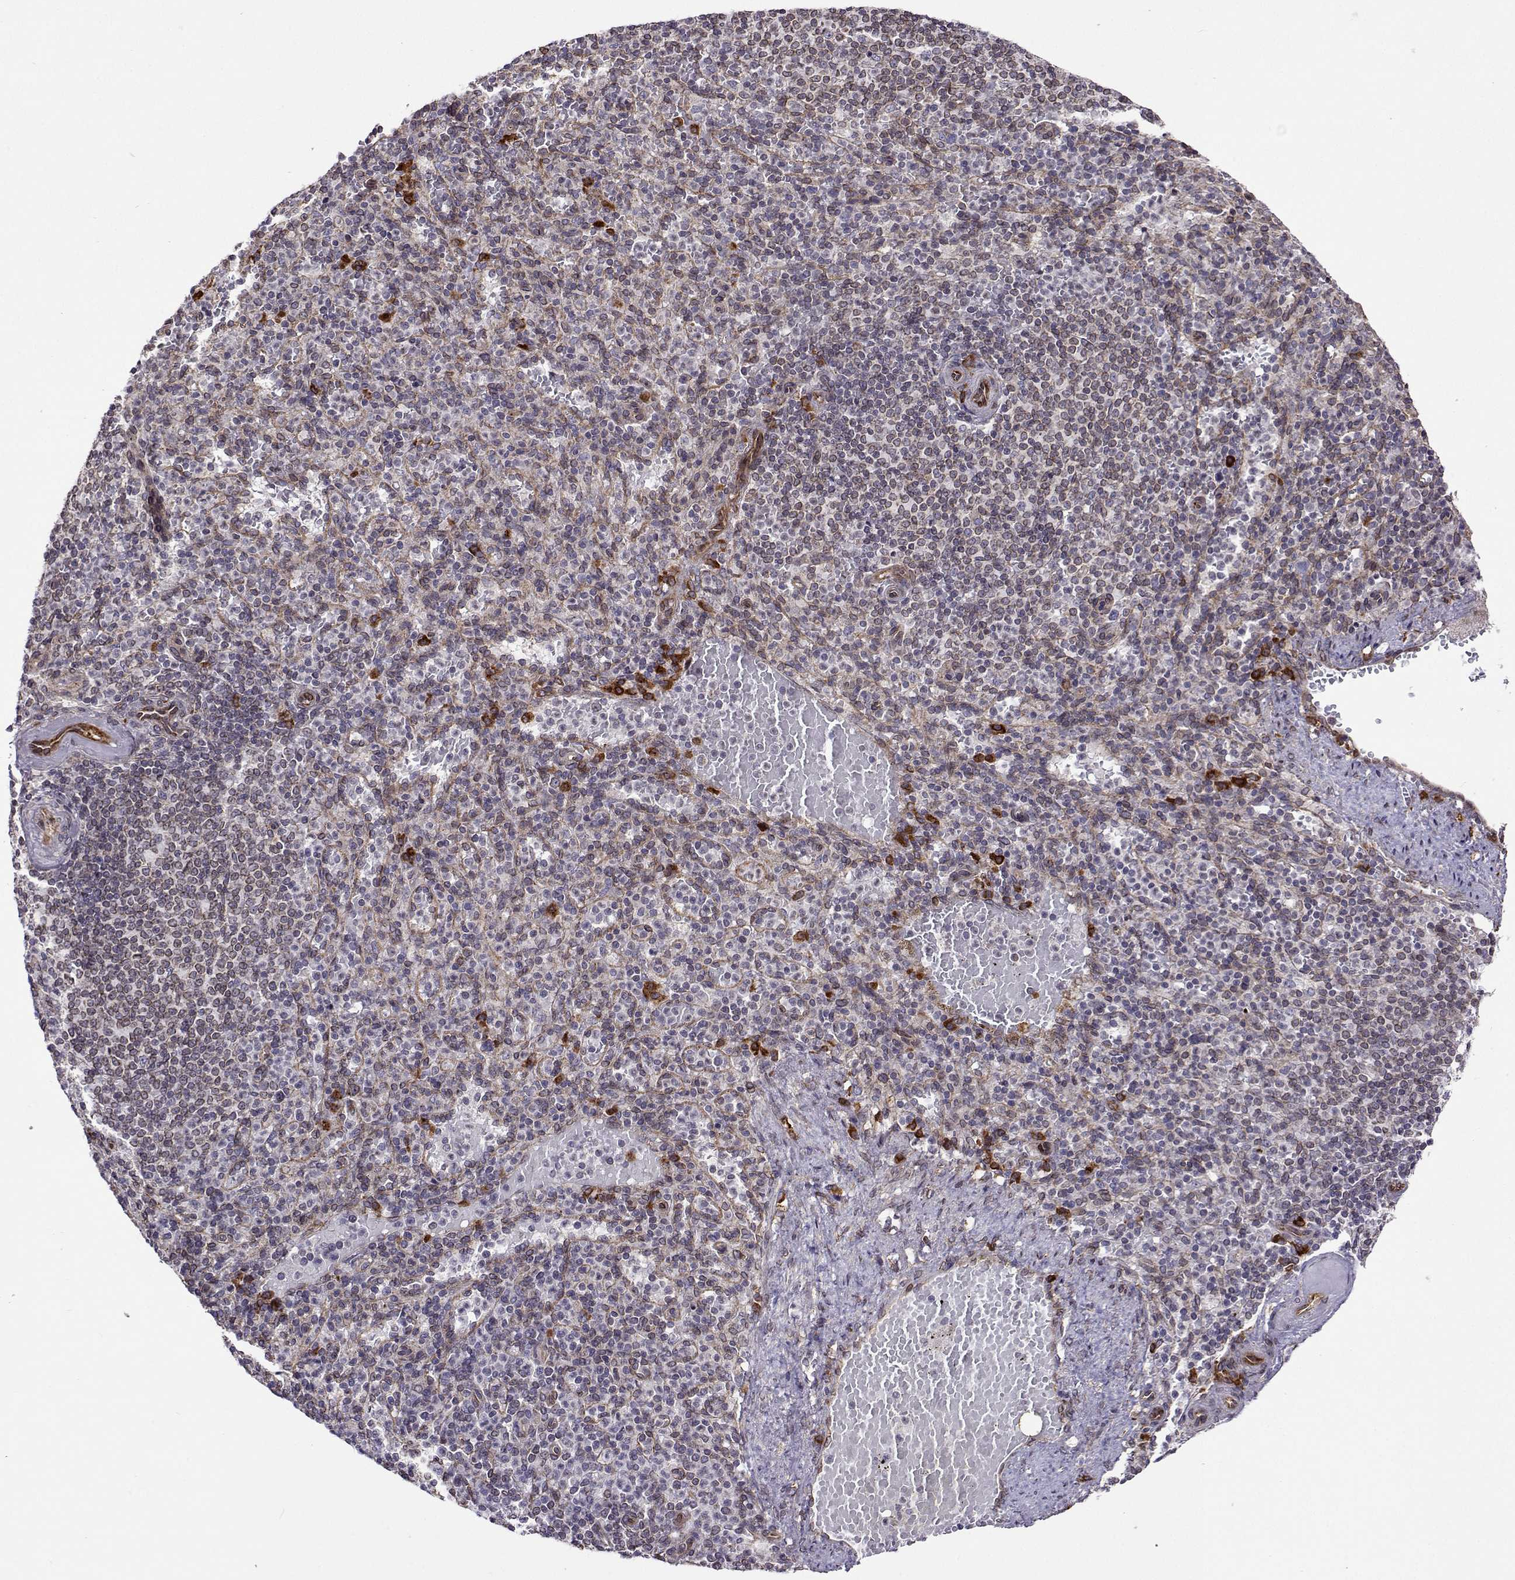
{"staining": {"intensity": "negative", "quantity": "none", "location": "none"}, "tissue": "spleen", "cell_type": "Cells in red pulp", "image_type": "normal", "snomed": [{"axis": "morphology", "description": "Normal tissue, NOS"}, {"axis": "topography", "description": "Spleen"}], "caption": "DAB immunohistochemical staining of benign human spleen reveals no significant positivity in cells in red pulp. (Stains: DAB (3,3'-diaminobenzidine) IHC with hematoxylin counter stain, Microscopy: brightfield microscopy at high magnification).", "gene": "PGRMC2", "patient": {"sex": "female", "age": 74}}